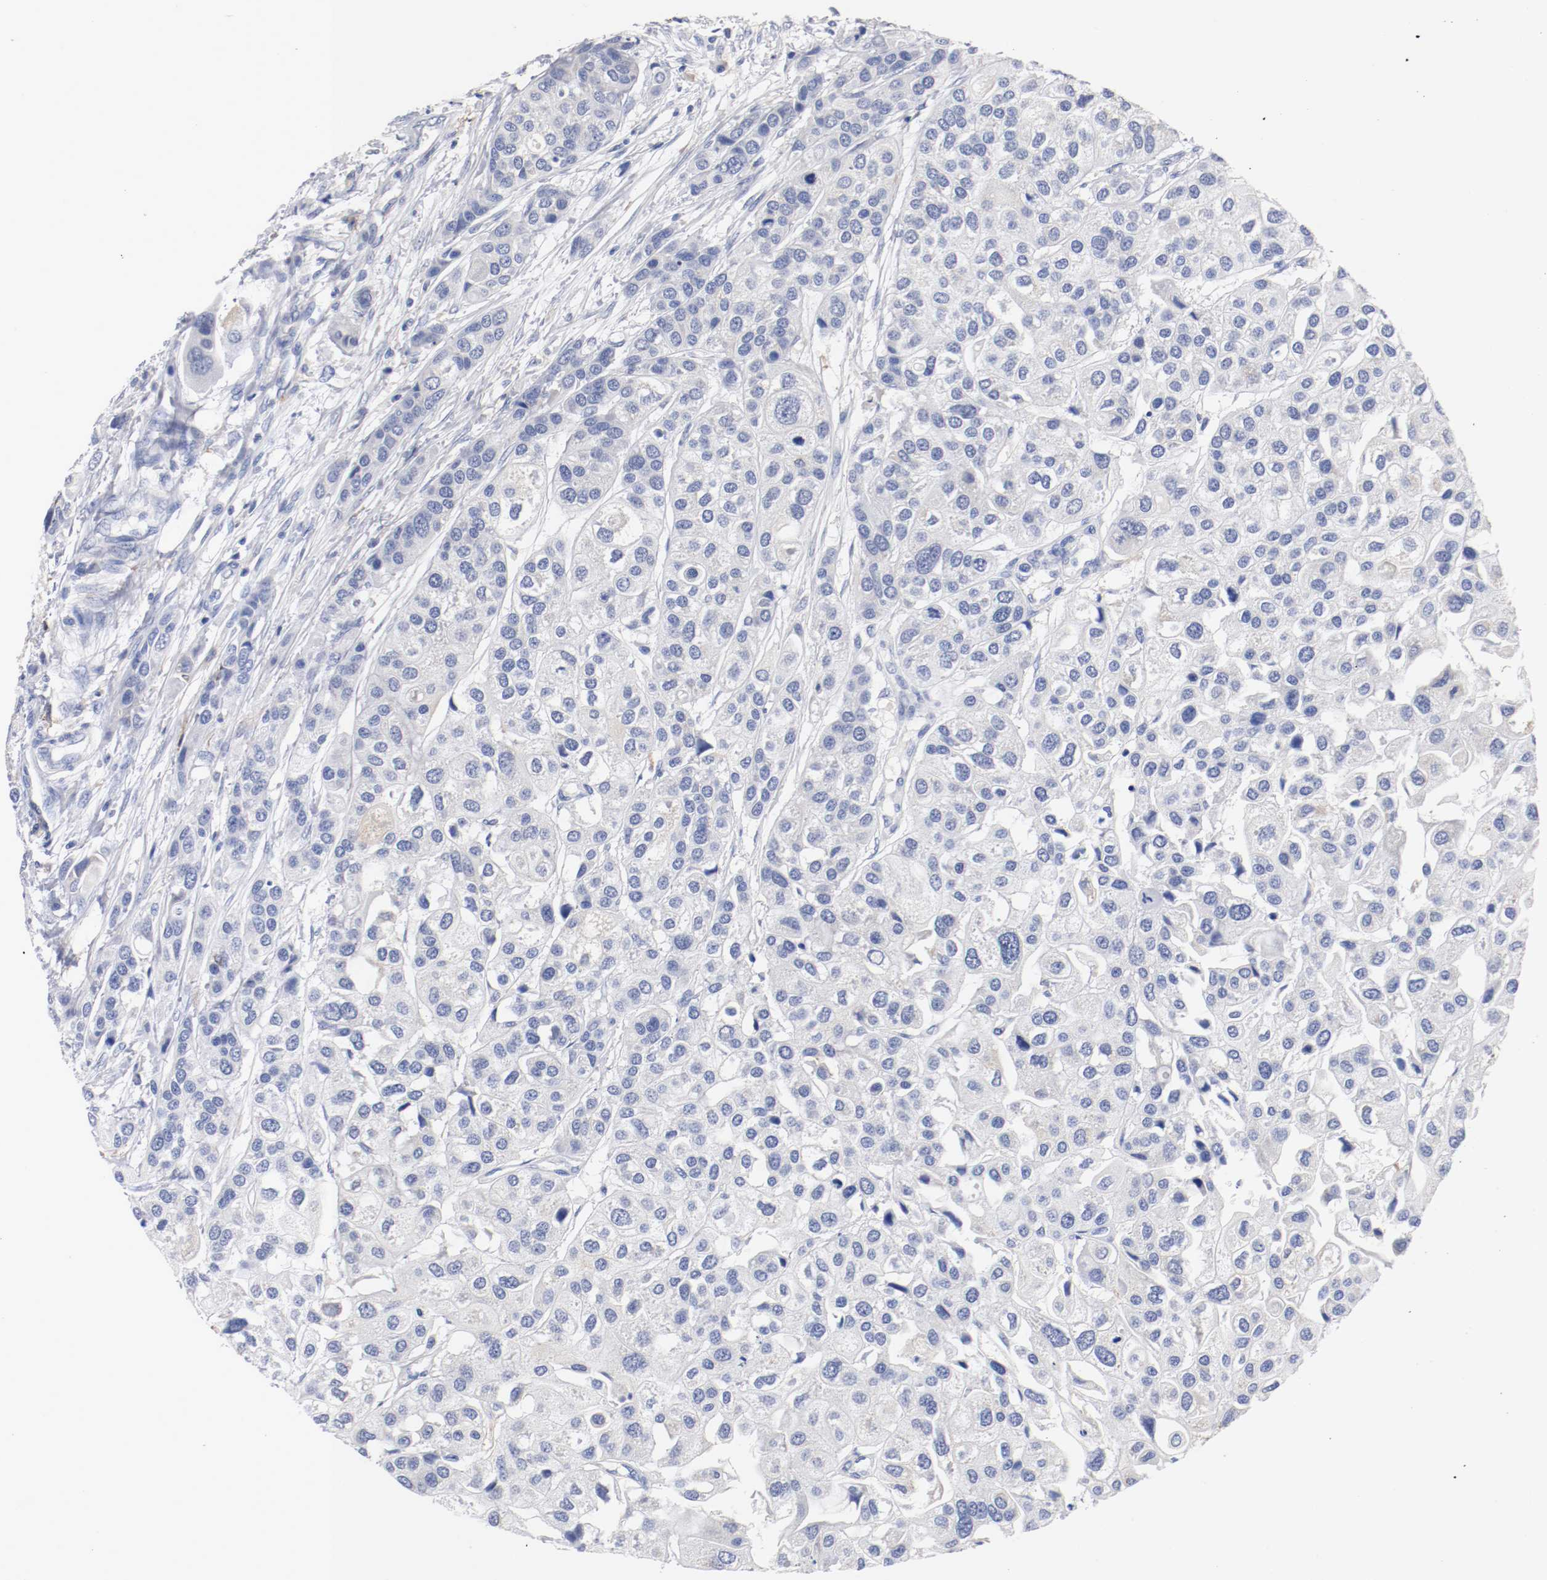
{"staining": {"intensity": "negative", "quantity": "none", "location": "none"}, "tissue": "urothelial cancer", "cell_type": "Tumor cells", "image_type": "cancer", "snomed": [{"axis": "morphology", "description": "Urothelial carcinoma, High grade"}, {"axis": "topography", "description": "Urinary bladder"}], "caption": "Tumor cells are negative for protein expression in human high-grade urothelial carcinoma.", "gene": "FGFBP1", "patient": {"sex": "female", "age": 64}}